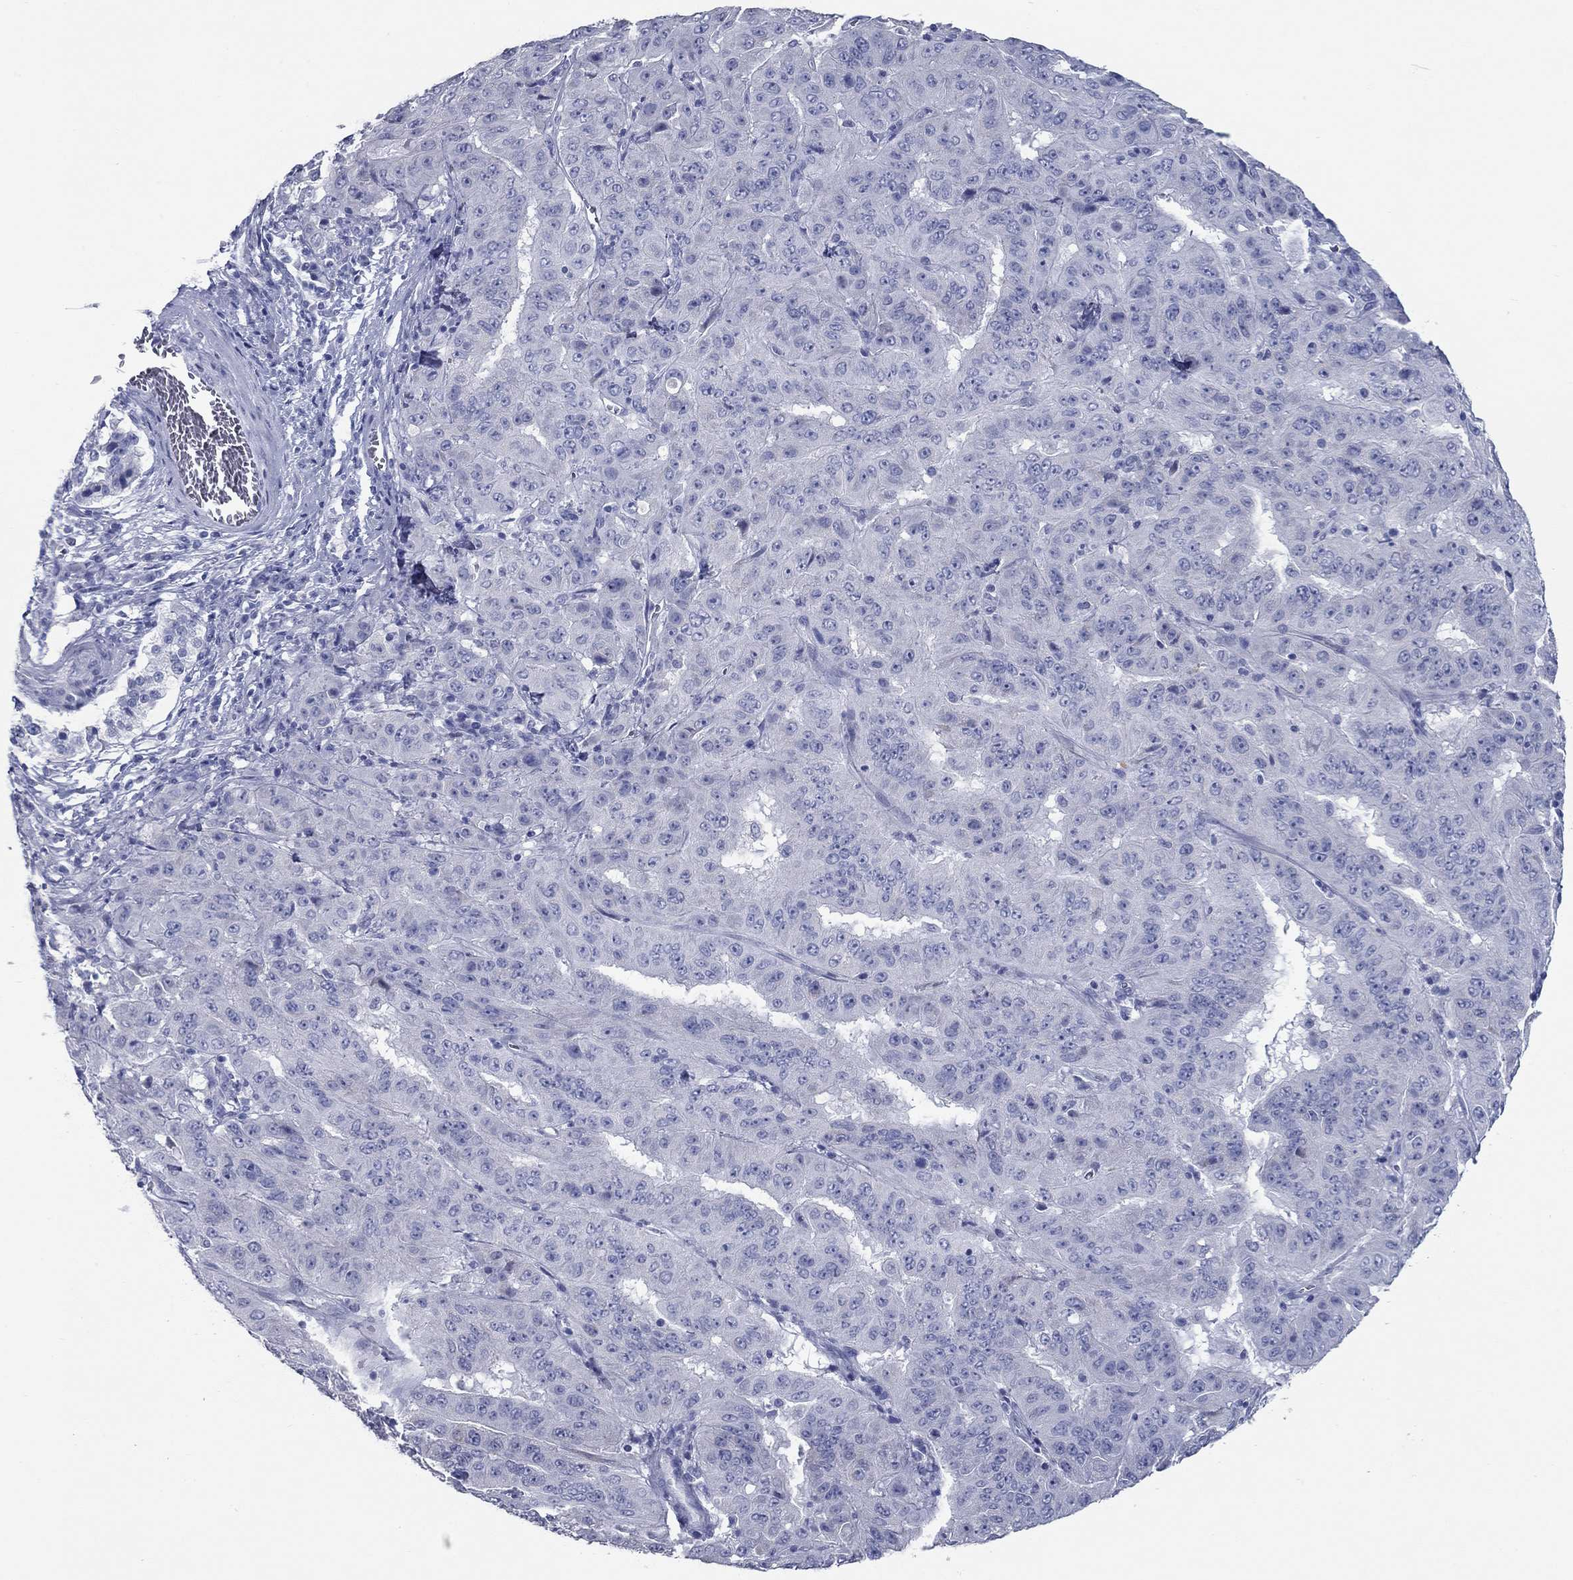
{"staining": {"intensity": "negative", "quantity": "none", "location": "none"}, "tissue": "pancreatic cancer", "cell_type": "Tumor cells", "image_type": "cancer", "snomed": [{"axis": "morphology", "description": "Adenocarcinoma, NOS"}, {"axis": "topography", "description": "Pancreas"}], "caption": "A histopathology image of human pancreatic cancer is negative for staining in tumor cells.", "gene": "KIRREL2", "patient": {"sex": "male", "age": 63}}